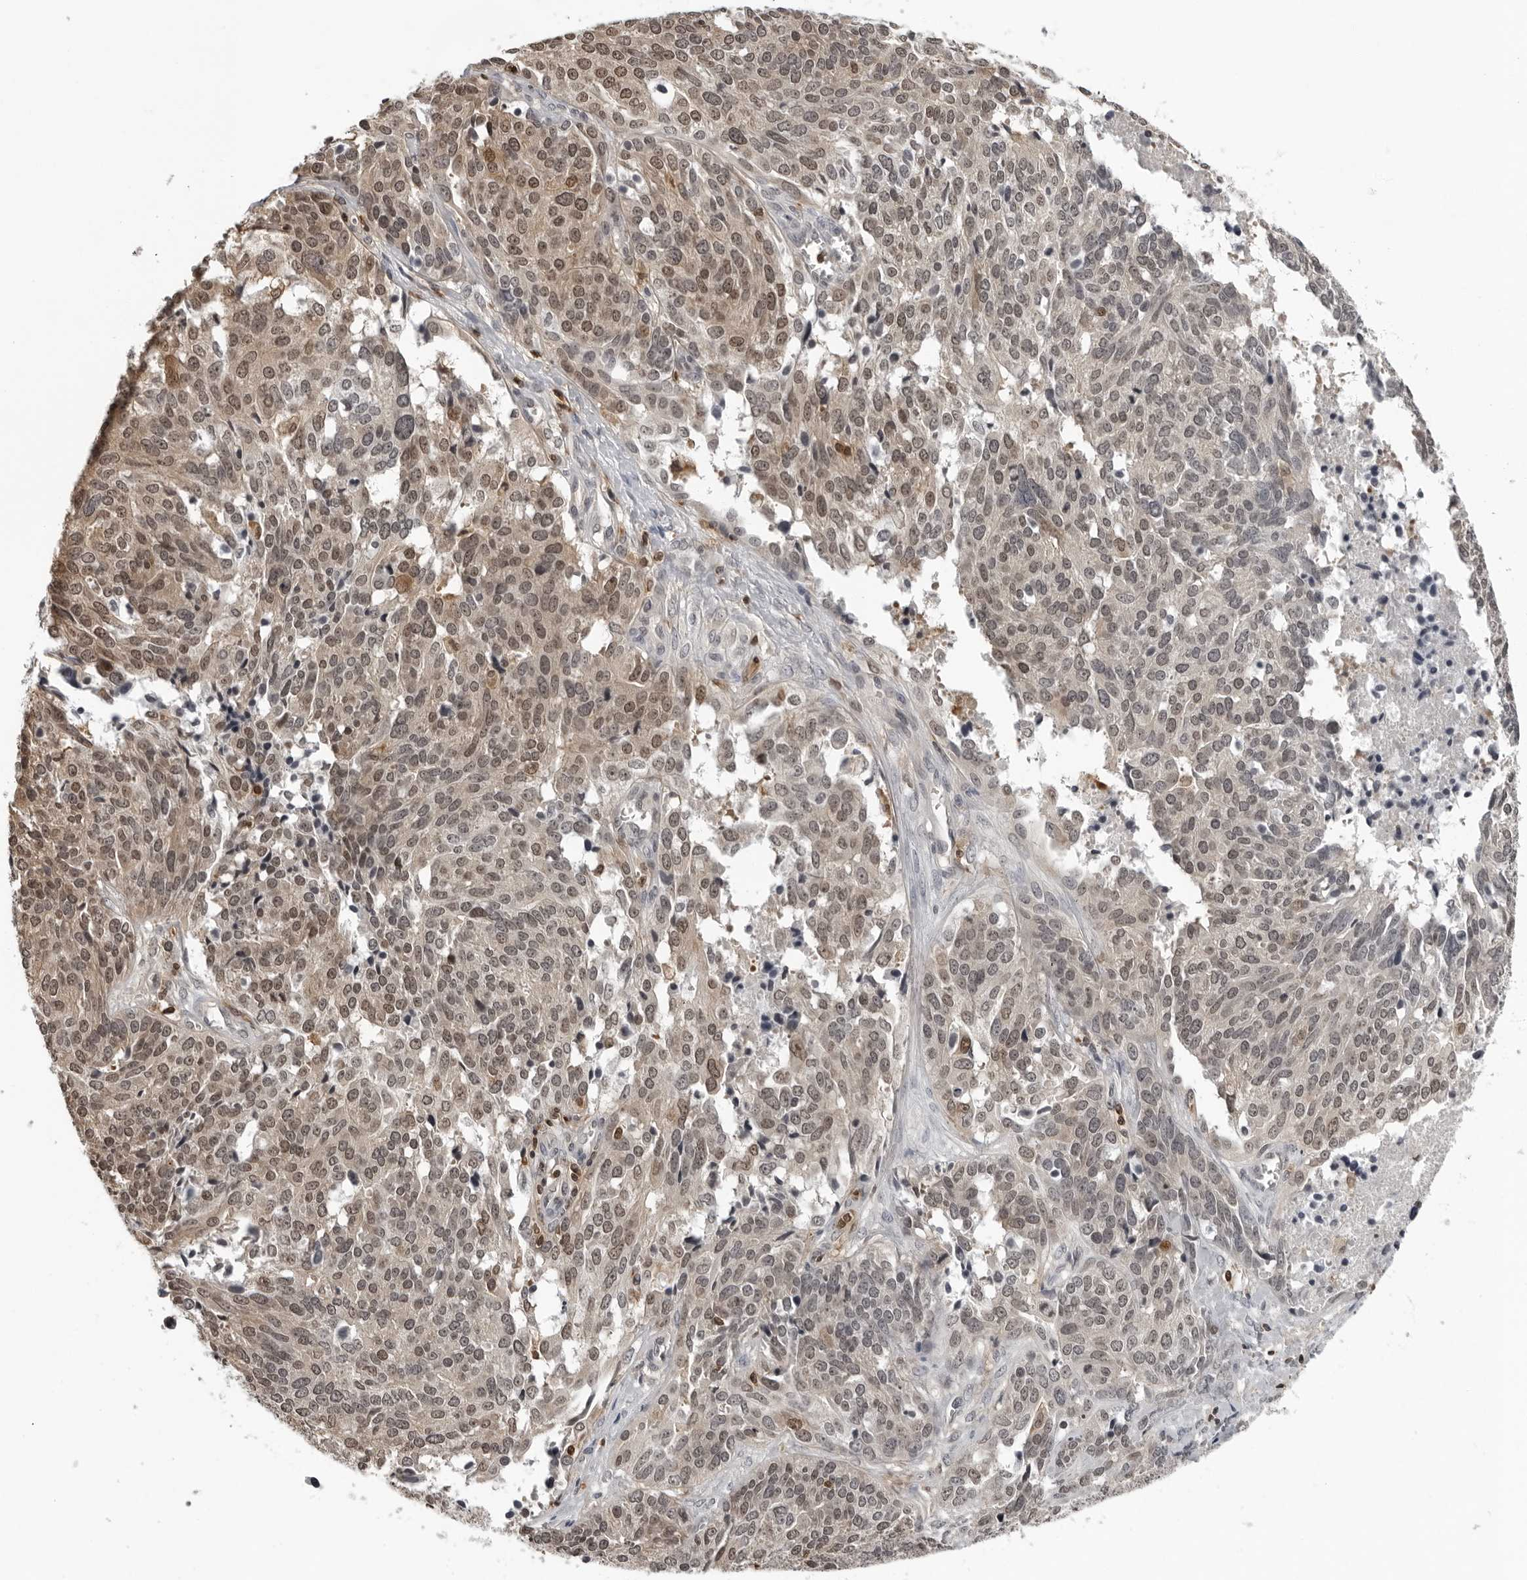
{"staining": {"intensity": "moderate", "quantity": ">75%", "location": "cytoplasmic/membranous,nuclear"}, "tissue": "ovarian cancer", "cell_type": "Tumor cells", "image_type": "cancer", "snomed": [{"axis": "morphology", "description": "Cystadenocarcinoma, serous, NOS"}, {"axis": "topography", "description": "Ovary"}], "caption": "Immunohistochemical staining of ovarian cancer (serous cystadenocarcinoma) shows moderate cytoplasmic/membranous and nuclear protein staining in about >75% of tumor cells.", "gene": "HSPH1", "patient": {"sex": "female", "age": 44}}